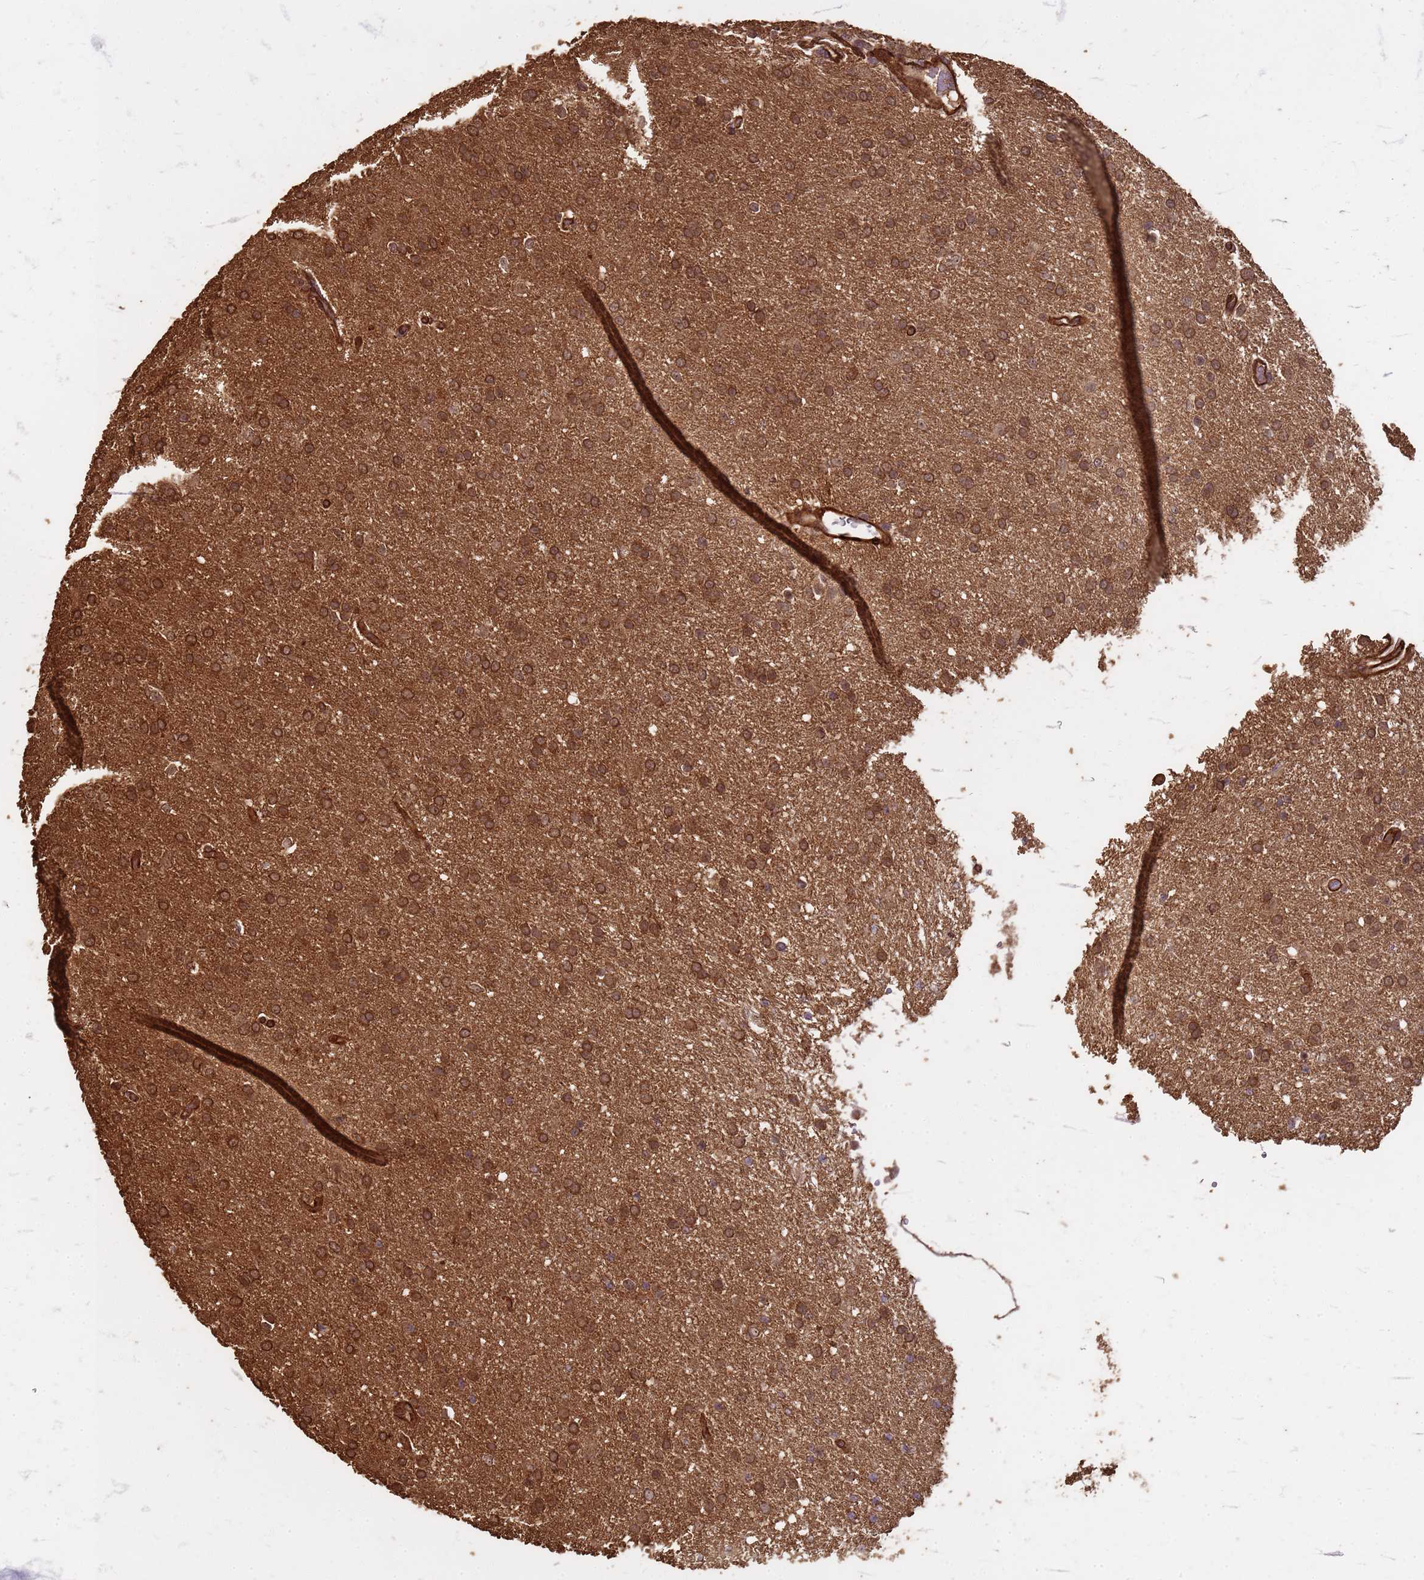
{"staining": {"intensity": "moderate", "quantity": ">75%", "location": "cytoplasmic/membranous,nuclear"}, "tissue": "glioma", "cell_type": "Tumor cells", "image_type": "cancer", "snomed": [{"axis": "morphology", "description": "Glioma, malignant, High grade"}, {"axis": "topography", "description": "Brain"}], "caption": "This histopathology image exhibits glioma stained with immunohistochemistry (IHC) to label a protein in brown. The cytoplasmic/membranous and nuclear of tumor cells show moderate positivity for the protein. Nuclei are counter-stained blue.", "gene": "KIF26A", "patient": {"sex": "male", "age": 72}}